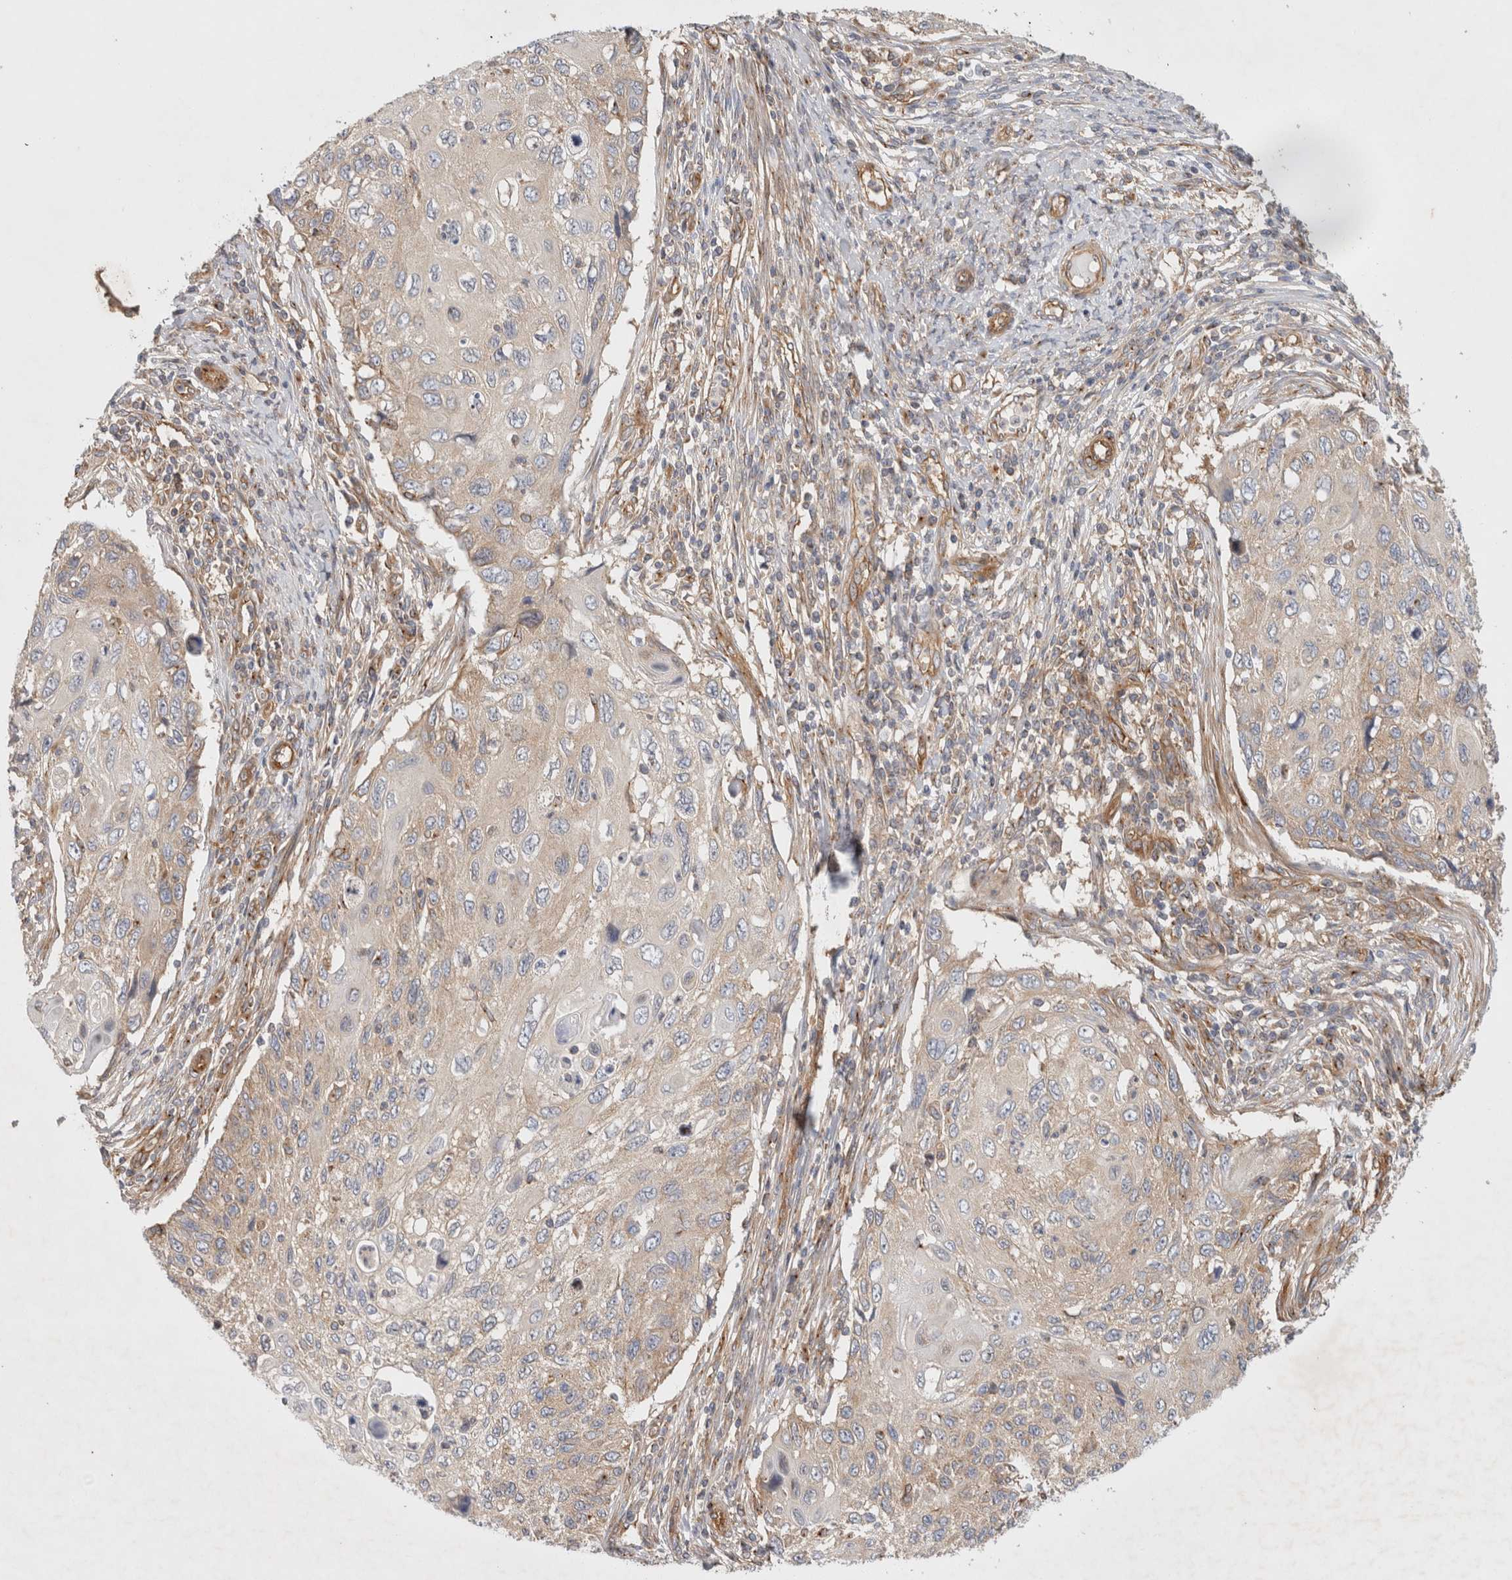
{"staining": {"intensity": "weak", "quantity": "25%-75%", "location": "cytoplasmic/membranous"}, "tissue": "cervical cancer", "cell_type": "Tumor cells", "image_type": "cancer", "snomed": [{"axis": "morphology", "description": "Squamous cell carcinoma, NOS"}, {"axis": "topography", "description": "Cervix"}], "caption": "Approximately 25%-75% of tumor cells in human cervical cancer reveal weak cytoplasmic/membranous protein positivity as visualized by brown immunohistochemical staining.", "gene": "GPR150", "patient": {"sex": "female", "age": 70}}